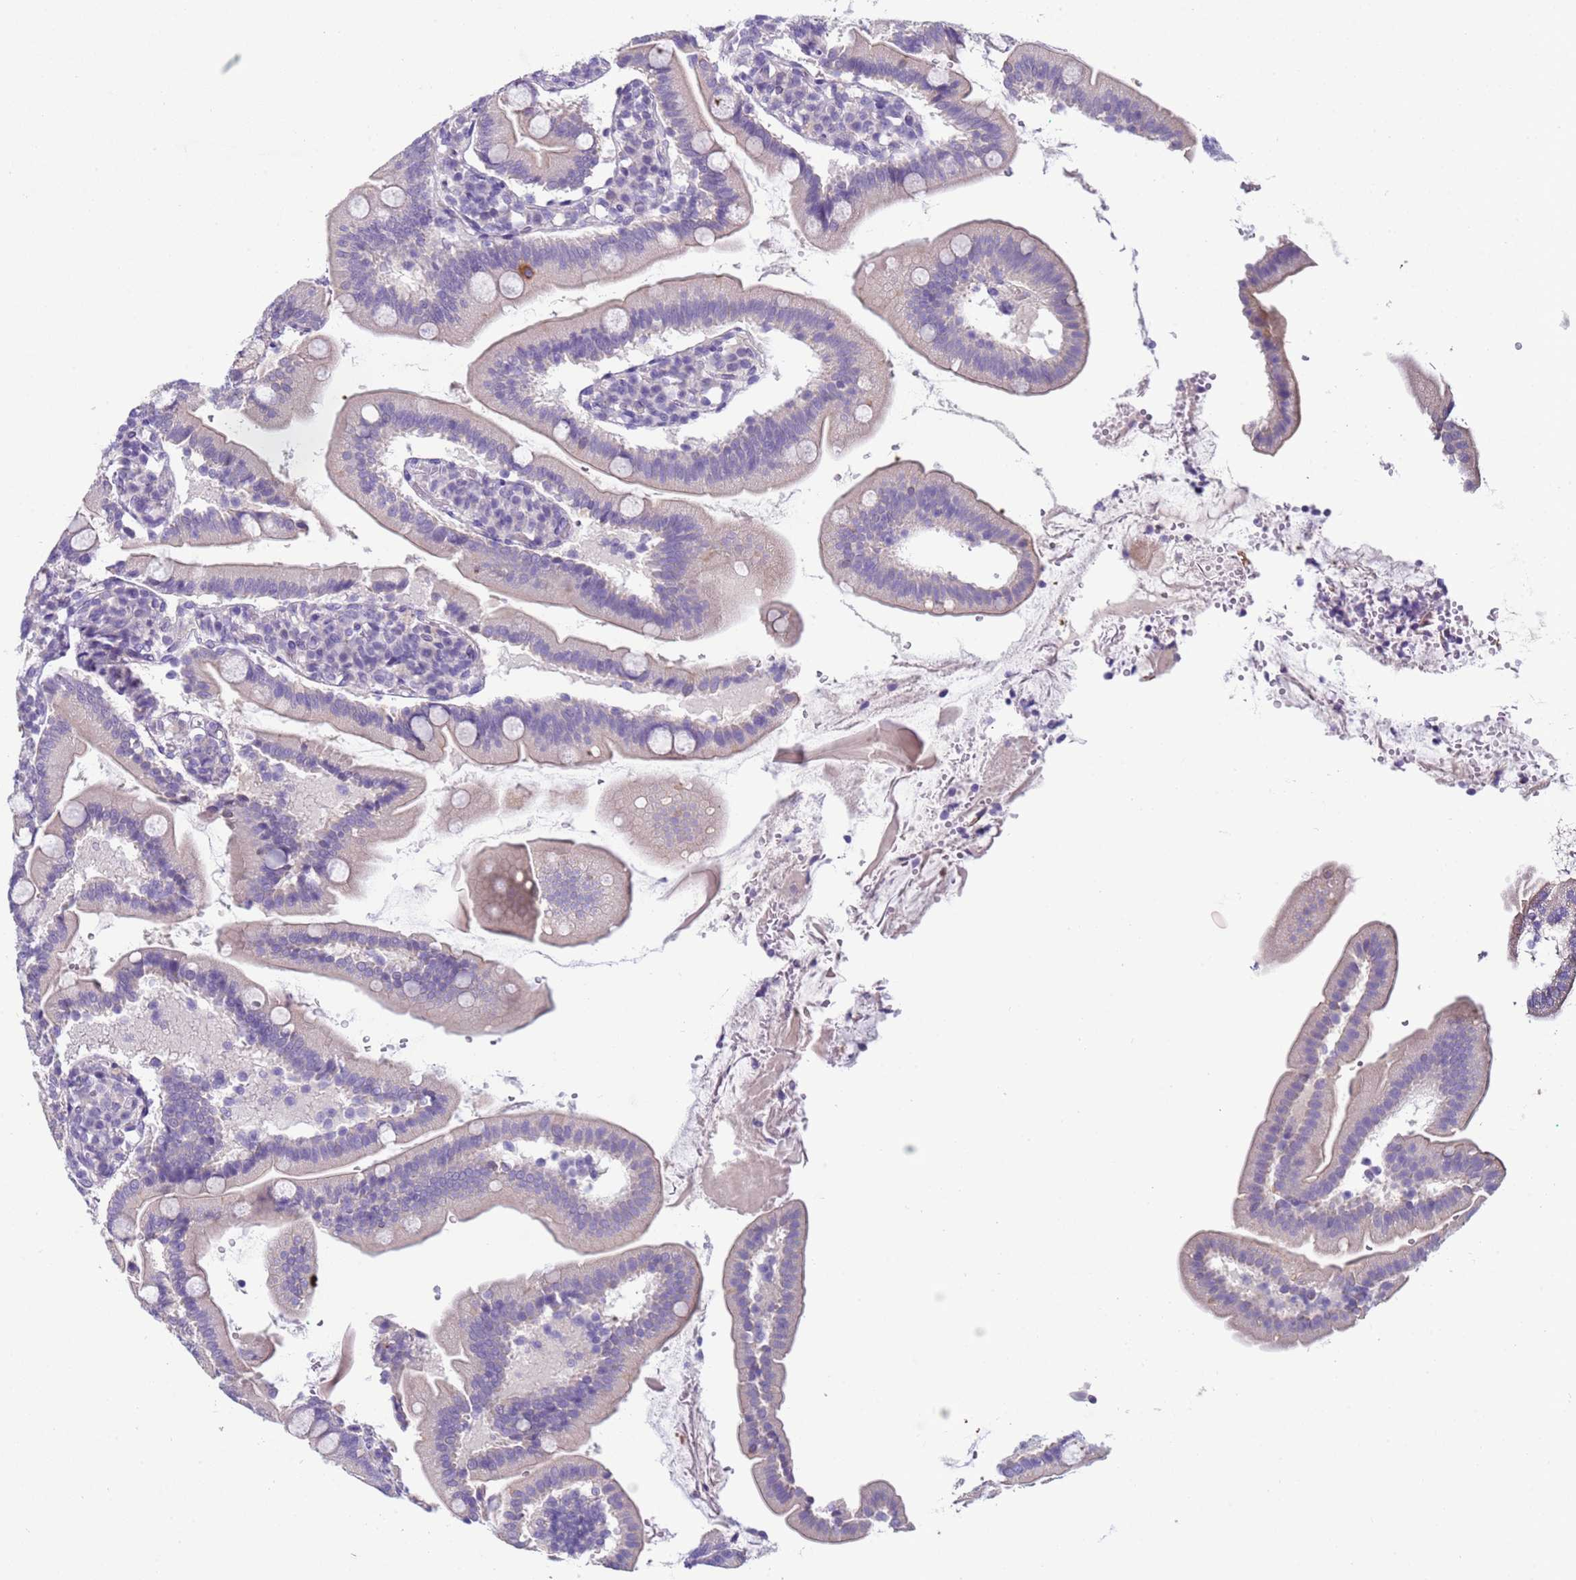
{"staining": {"intensity": "negative", "quantity": "none", "location": "none"}, "tissue": "duodenum", "cell_type": "Glandular cells", "image_type": "normal", "snomed": [{"axis": "morphology", "description": "Normal tissue, NOS"}, {"axis": "topography", "description": "Duodenum"}], "caption": "A high-resolution photomicrograph shows immunohistochemistry (IHC) staining of benign duodenum, which shows no significant expression in glandular cells. Brightfield microscopy of IHC stained with DAB (brown) and hematoxylin (blue), captured at high magnification.", "gene": "TRIM51G", "patient": {"sex": "female", "age": 67}}